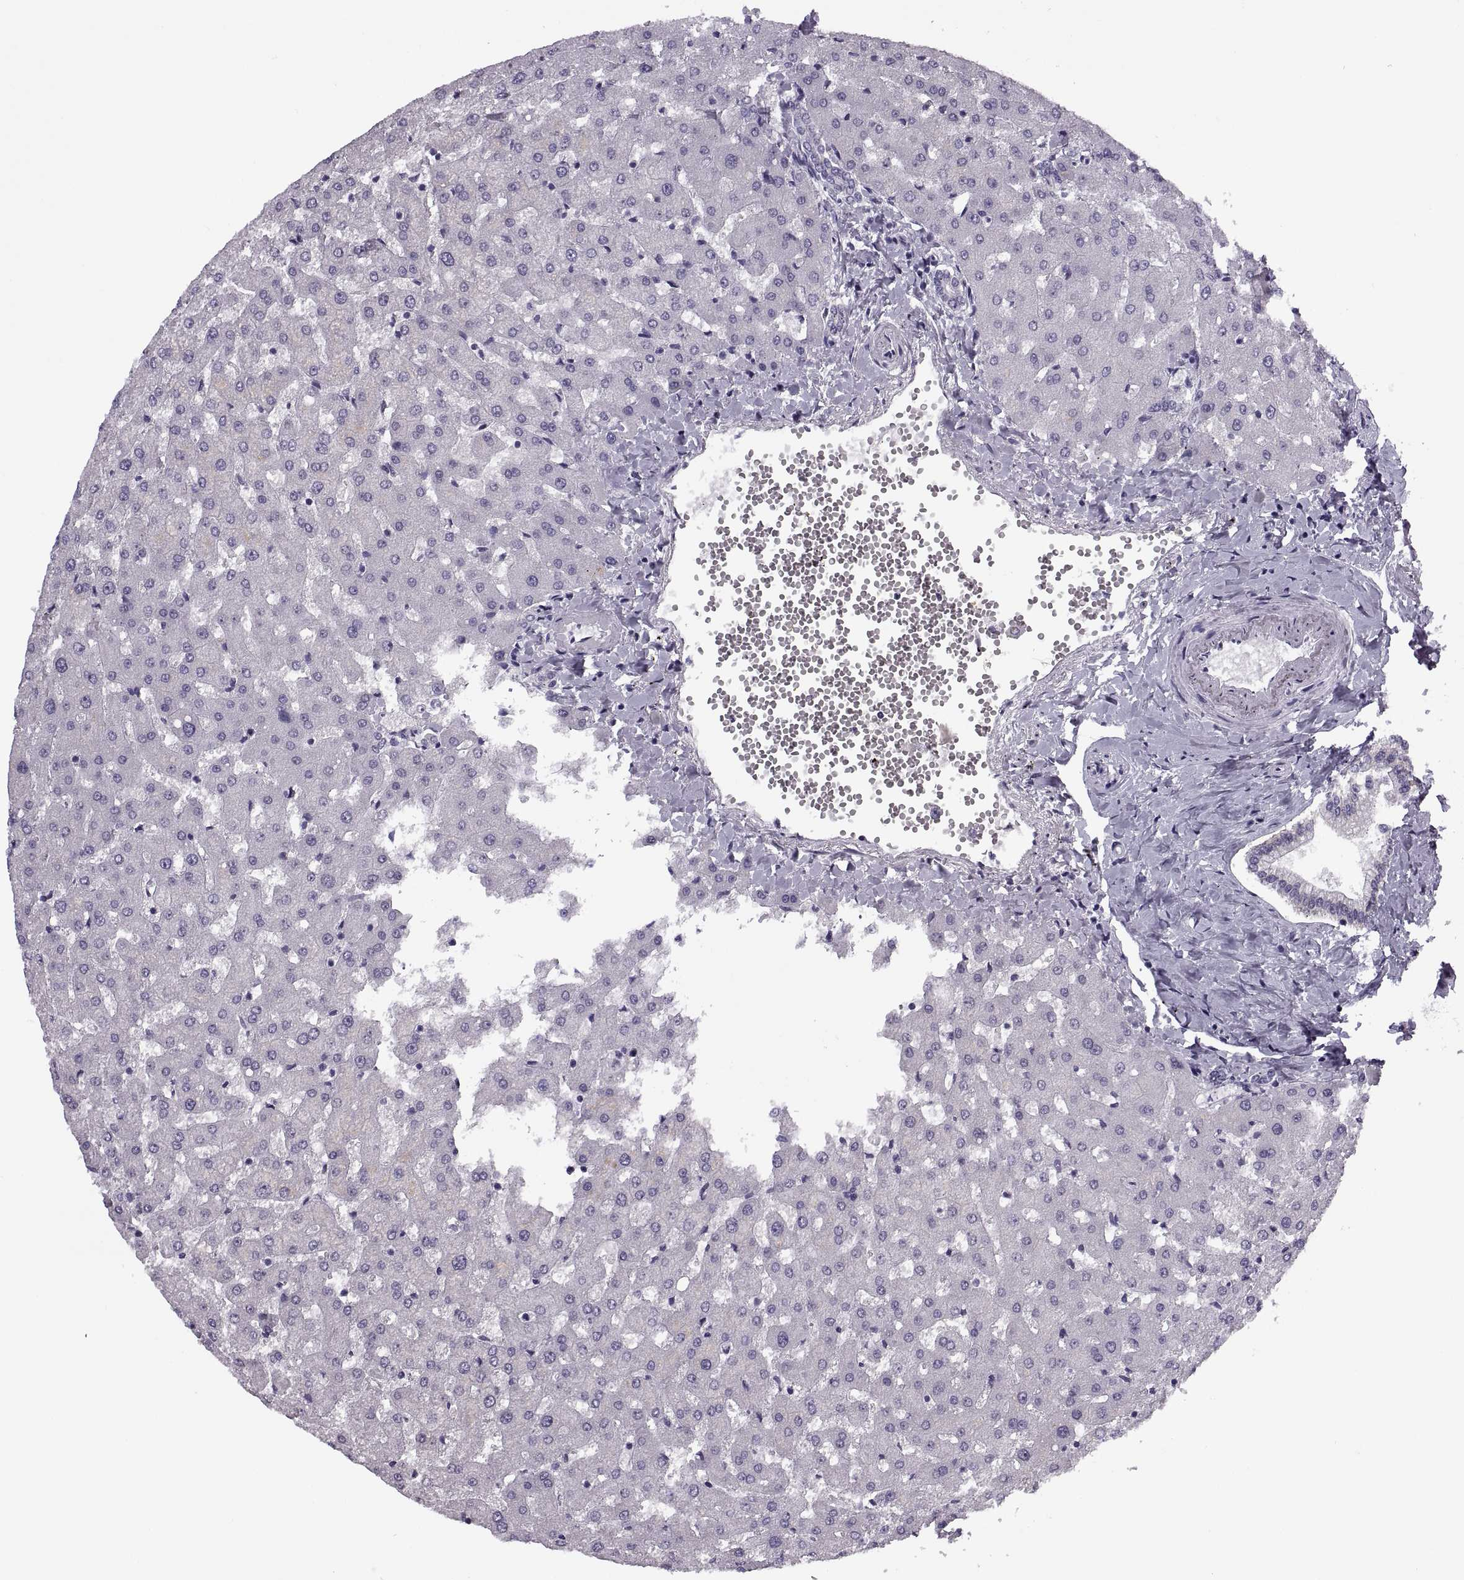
{"staining": {"intensity": "negative", "quantity": "none", "location": "none"}, "tissue": "liver", "cell_type": "Cholangiocytes", "image_type": "normal", "snomed": [{"axis": "morphology", "description": "Normal tissue, NOS"}, {"axis": "topography", "description": "Liver"}], "caption": "An IHC photomicrograph of benign liver is shown. There is no staining in cholangiocytes of liver. Nuclei are stained in blue.", "gene": "TBC1D3B", "patient": {"sex": "female", "age": 50}}